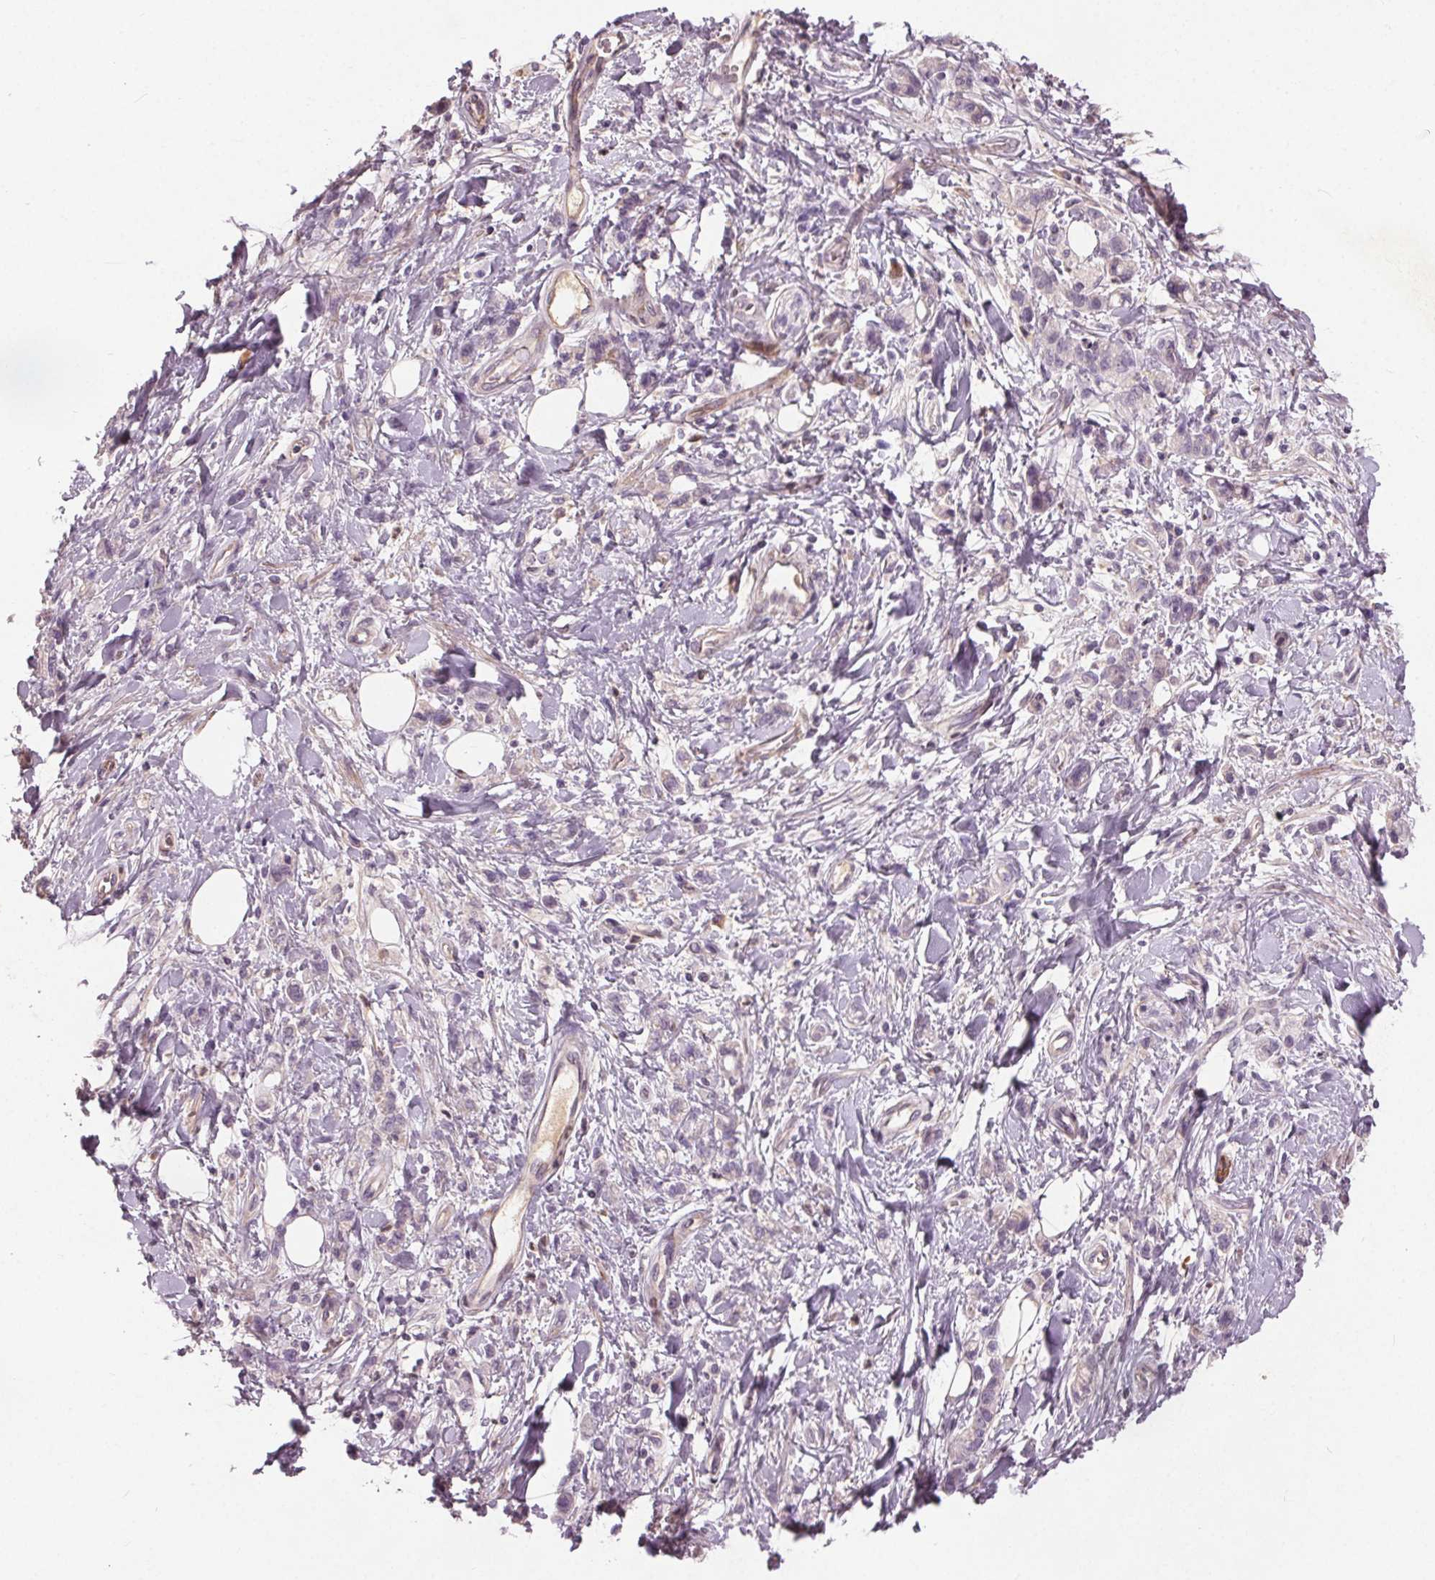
{"staining": {"intensity": "negative", "quantity": "none", "location": "none"}, "tissue": "stomach cancer", "cell_type": "Tumor cells", "image_type": "cancer", "snomed": [{"axis": "morphology", "description": "Adenocarcinoma, NOS"}, {"axis": "topography", "description": "Stomach"}], "caption": "This image is of adenocarcinoma (stomach) stained with IHC to label a protein in brown with the nuclei are counter-stained blue. There is no staining in tumor cells.", "gene": "PDGFD", "patient": {"sex": "male", "age": 77}}